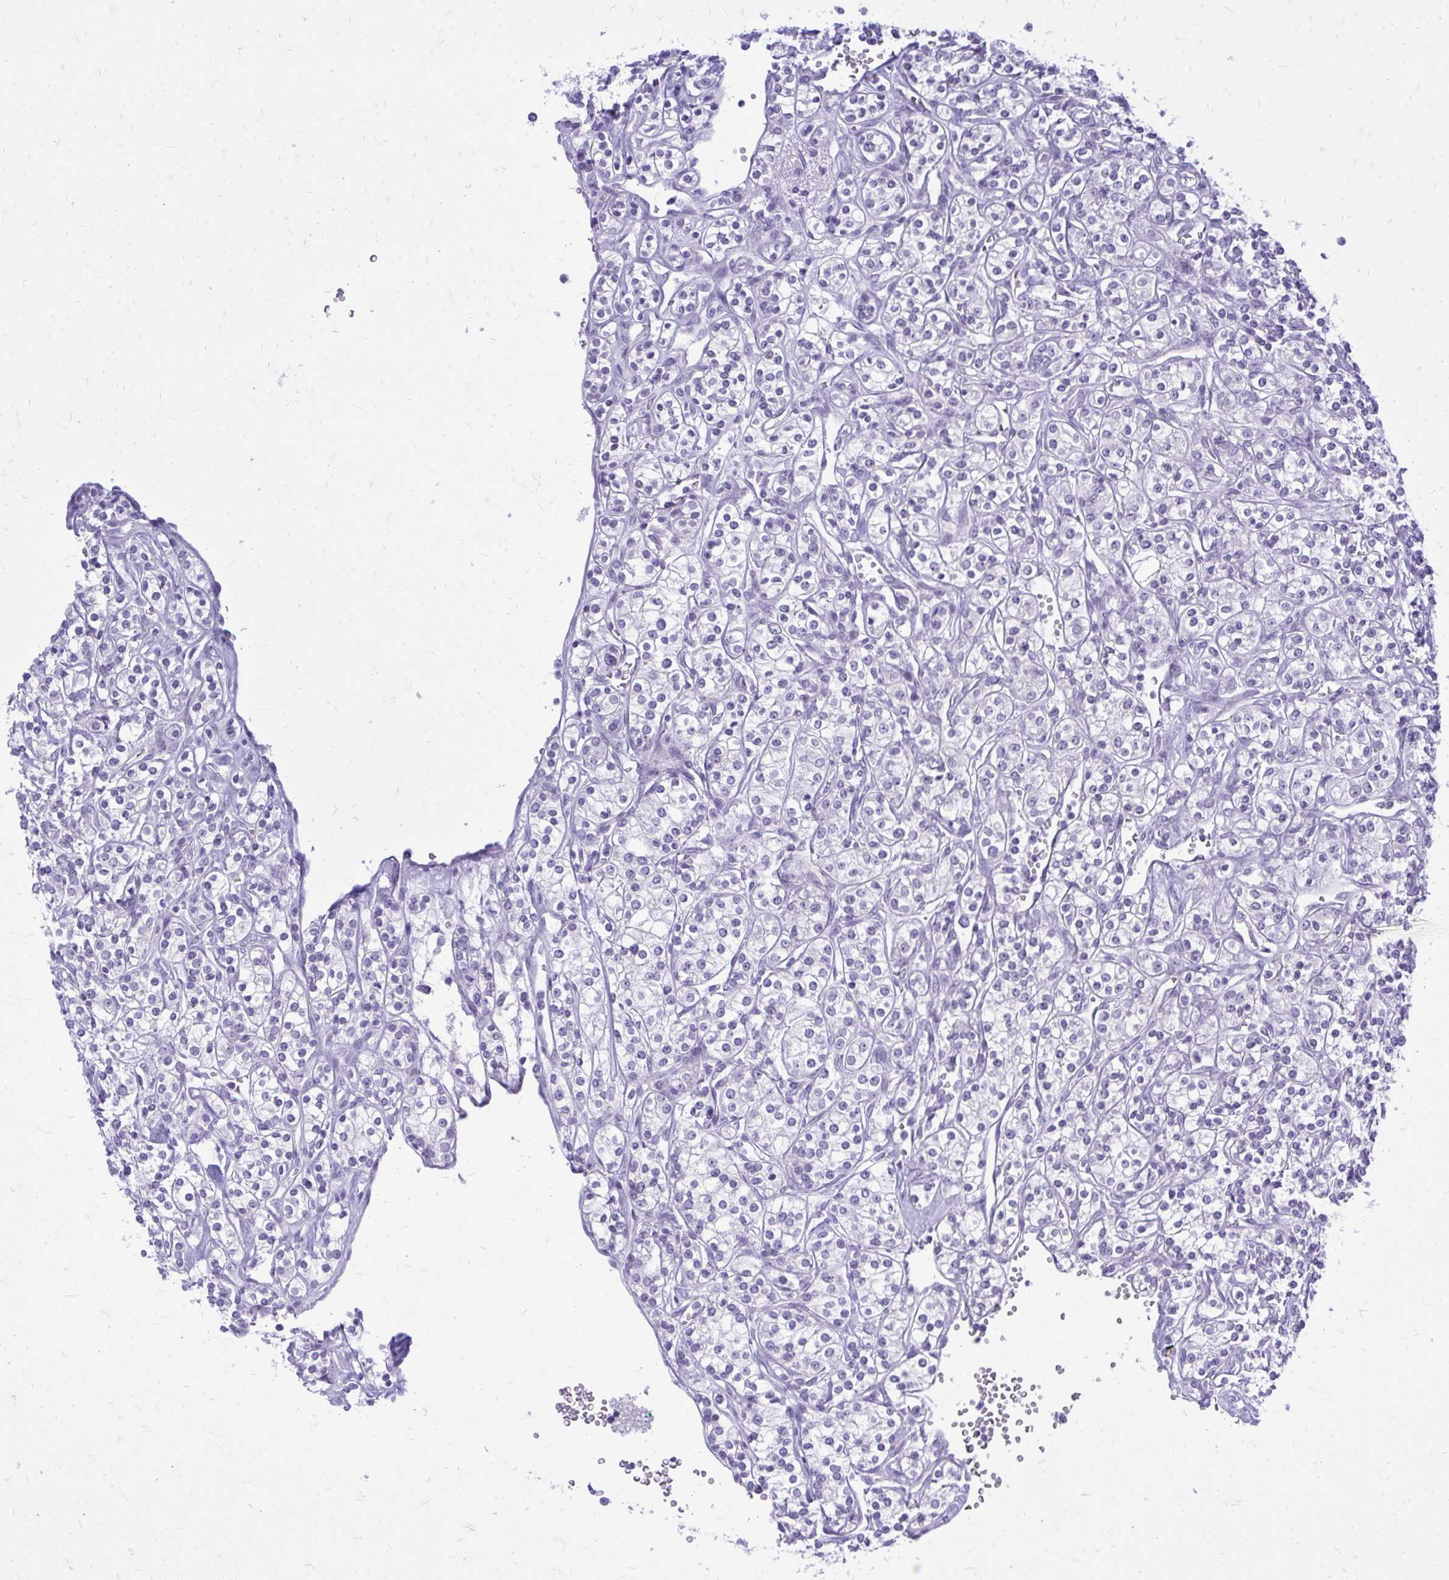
{"staining": {"intensity": "negative", "quantity": "none", "location": "none"}, "tissue": "renal cancer", "cell_type": "Tumor cells", "image_type": "cancer", "snomed": [{"axis": "morphology", "description": "Adenocarcinoma, NOS"}, {"axis": "topography", "description": "Kidney"}], "caption": "Immunohistochemistry histopathology image of neoplastic tissue: human renal cancer (adenocarcinoma) stained with DAB (3,3'-diaminobenzidine) demonstrates no significant protein positivity in tumor cells. (DAB (3,3'-diaminobenzidine) IHC, high magnification).", "gene": "GABRA1", "patient": {"sex": "male", "age": 77}}